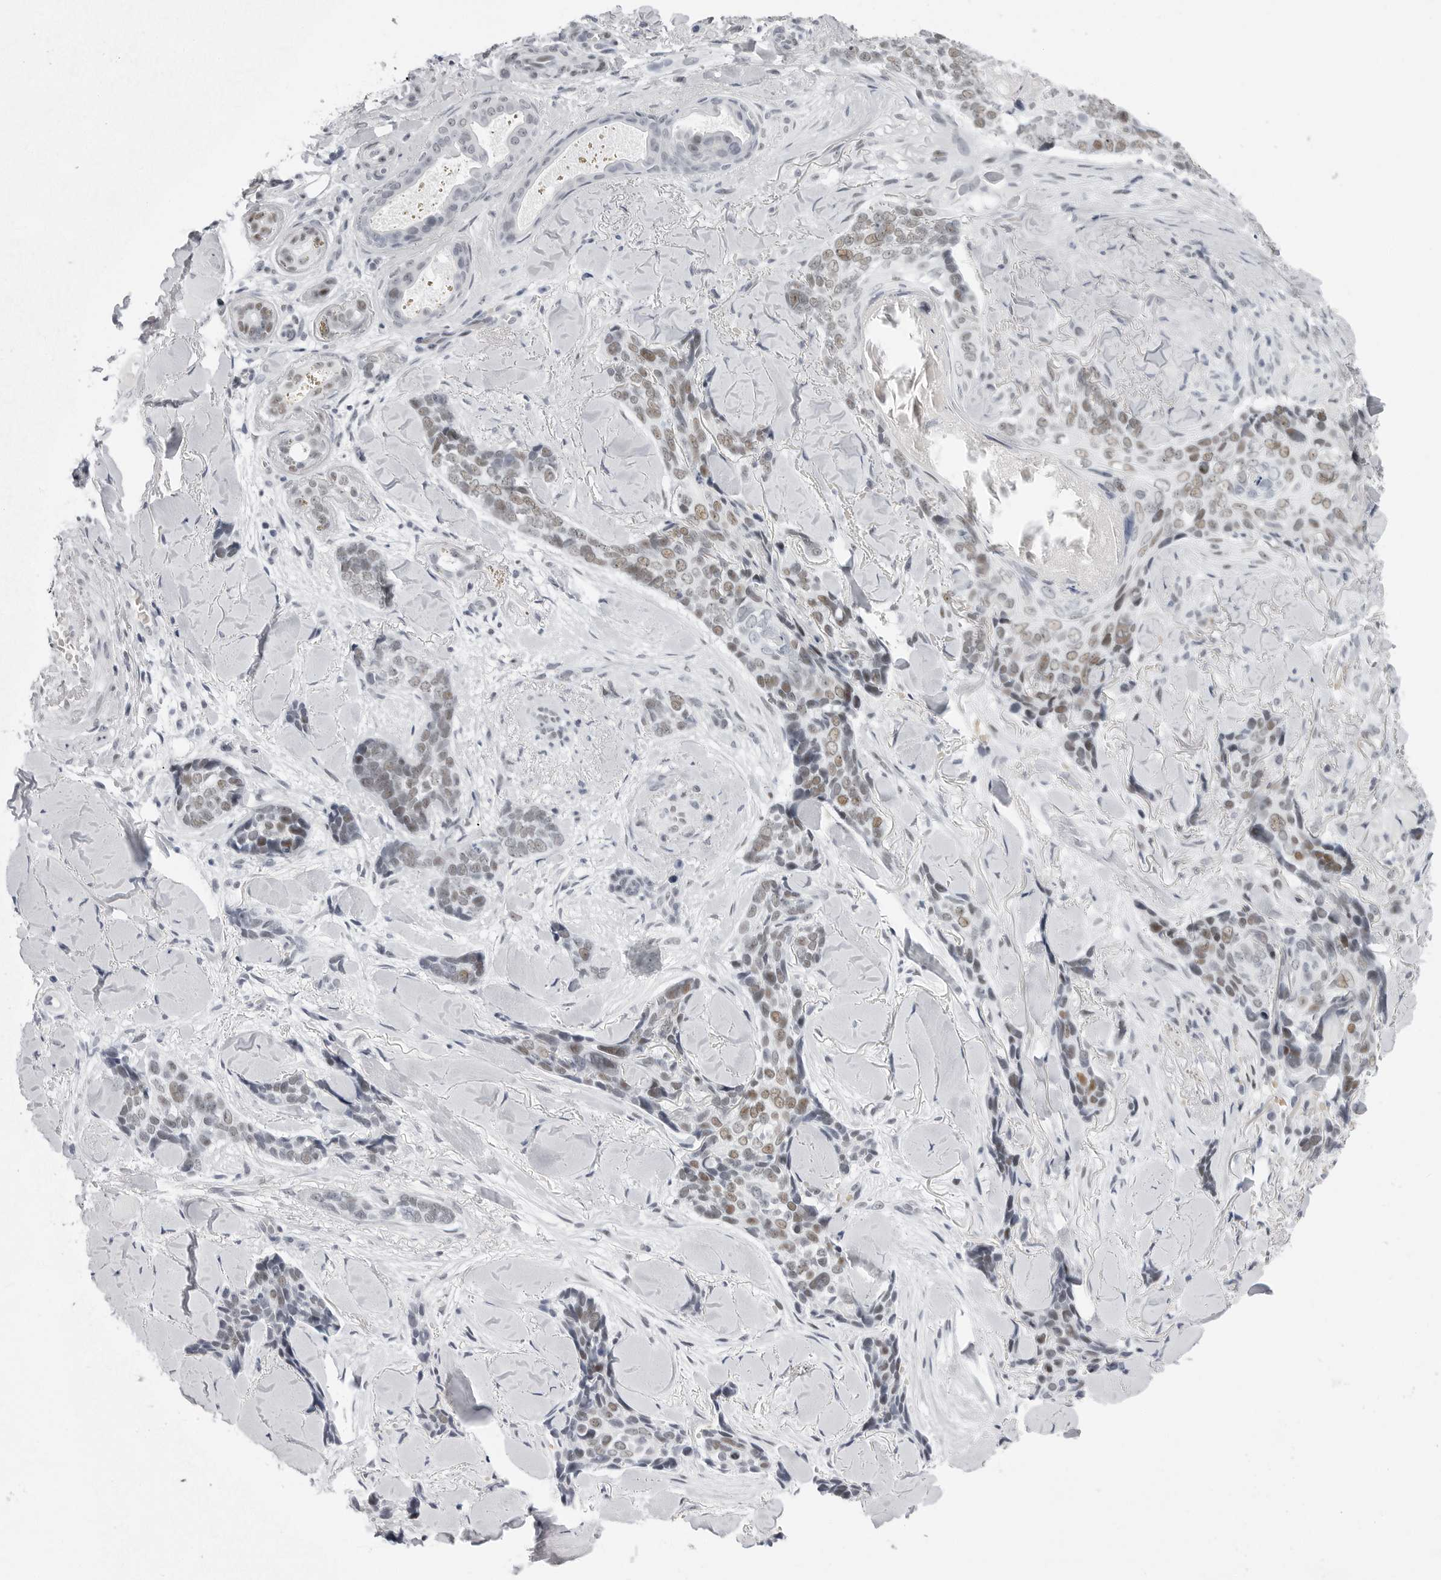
{"staining": {"intensity": "moderate", "quantity": ">75%", "location": "nuclear"}, "tissue": "skin cancer", "cell_type": "Tumor cells", "image_type": "cancer", "snomed": [{"axis": "morphology", "description": "Basal cell carcinoma"}, {"axis": "topography", "description": "Skin"}], "caption": "DAB (3,3'-diaminobenzidine) immunohistochemical staining of human skin basal cell carcinoma reveals moderate nuclear protein expression in about >75% of tumor cells. (IHC, brightfield microscopy, high magnification).", "gene": "VEZF1", "patient": {"sex": "female", "age": 82}}